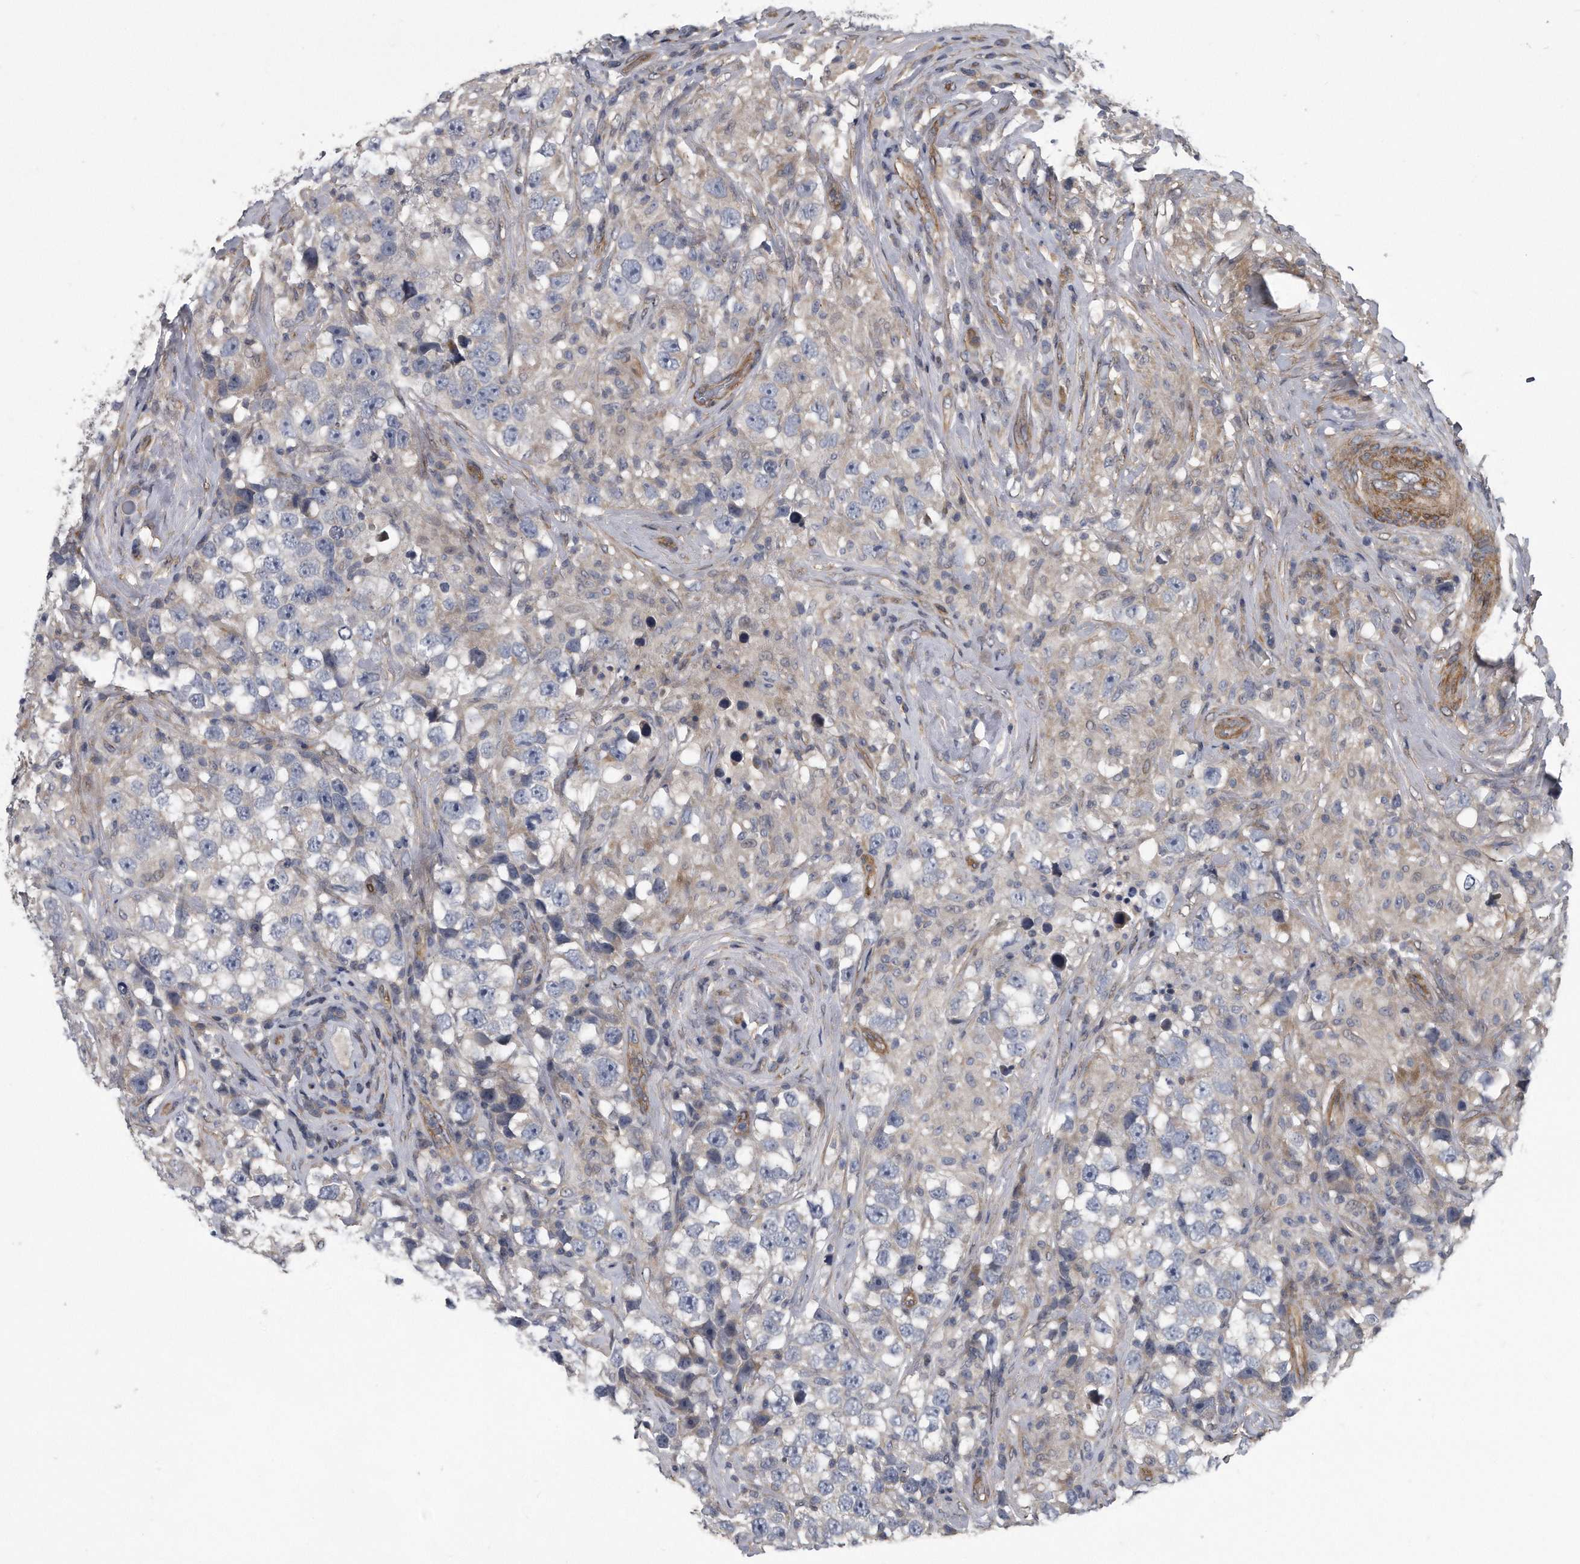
{"staining": {"intensity": "negative", "quantity": "none", "location": "none"}, "tissue": "testis cancer", "cell_type": "Tumor cells", "image_type": "cancer", "snomed": [{"axis": "morphology", "description": "Seminoma, NOS"}, {"axis": "topography", "description": "Testis"}], "caption": "Immunohistochemical staining of testis cancer displays no significant positivity in tumor cells.", "gene": "ARMCX1", "patient": {"sex": "male", "age": 49}}